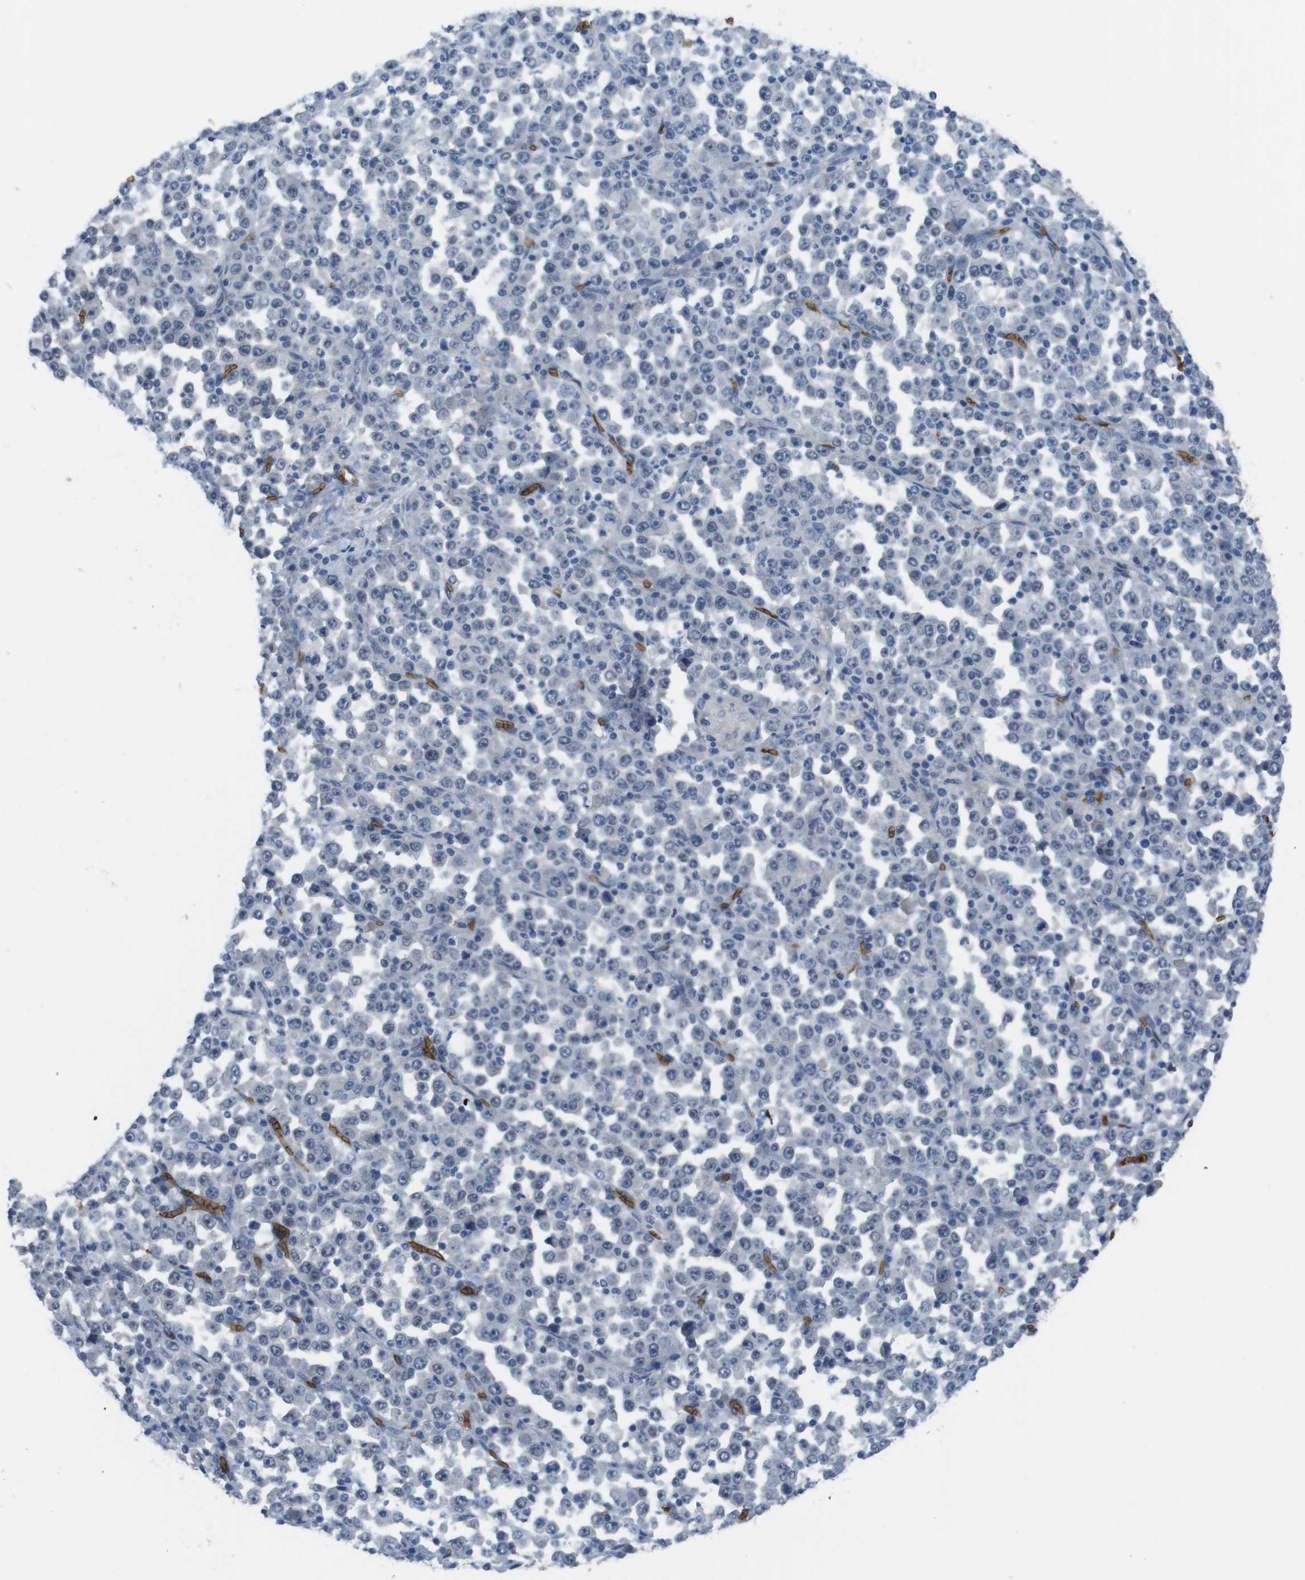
{"staining": {"intensity": "negative", "quantity": "none", "location": "none"}, "tissue": "stomach cancer", "cell_type": "Tumor cells", "image_type": "cancer", "snomed": [{"axis": "morphology", "description": "Normal tissue, NOS"}, {"axis": "morphology", "description": "Adenocarcinoma, NOS"}, {"axis": "topography", "description": "Stomach, upper"}, {"axis": "topography", "description": "Stomach"}], "caption": "High power microscopy image of an IHC histopathology image of stomach adenocarcinoma, revealing no significant expression in tumor cells.", "gene": "GYPA", "patient": {"sex": "male", "age": 59}}